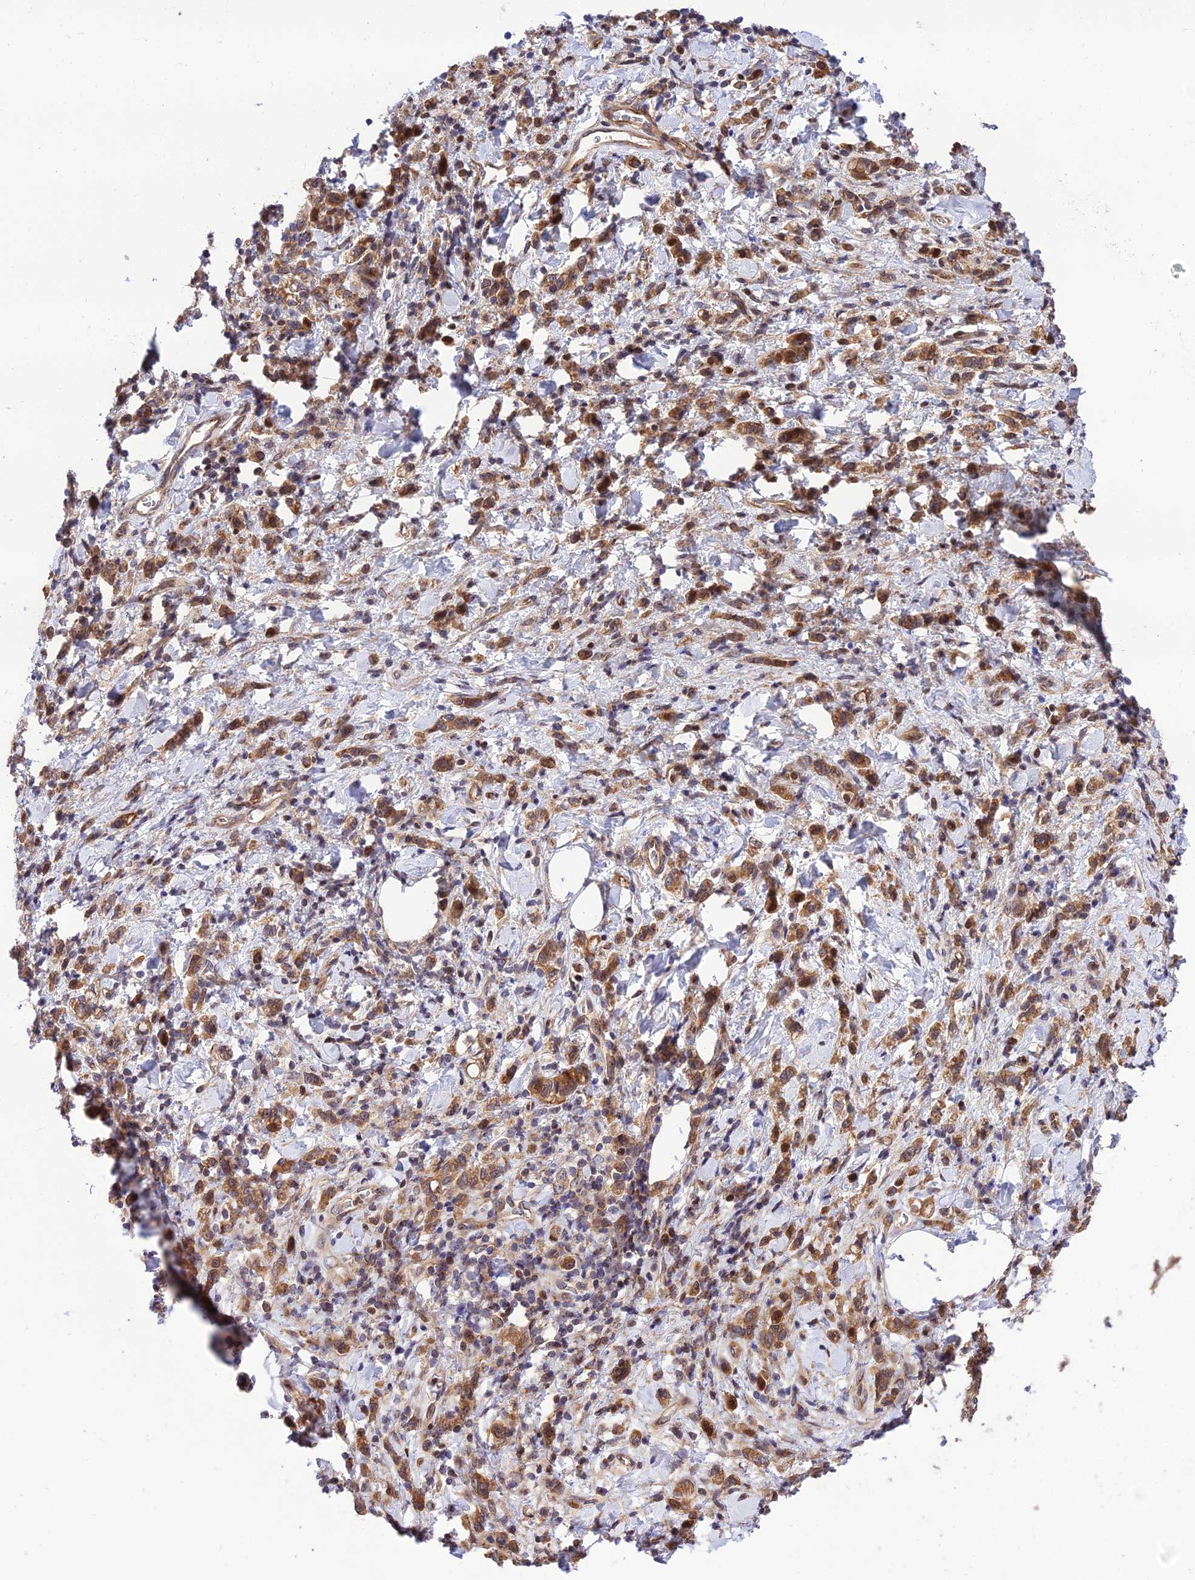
{"staining": {"intensity": "moderate", "quantity": ">75%", "location": "cytoplasmic/membranous"}, "tissue": "stomach cancer", "cell_type": "Tumor cells", "image_type": "cancer", "snomed": [{"axis": "morphology", "description": "Adenocarcinoma, NOS"}, {"axis": "topography", "description": "Stomach"}], "caption": "Tumor cells show medium levels of moderate cytoplasmic/membranous staining in about >75% of cells in stomach cancer.", "gene": "SMG6", "patient": {"sex": "male", "age": 77}}